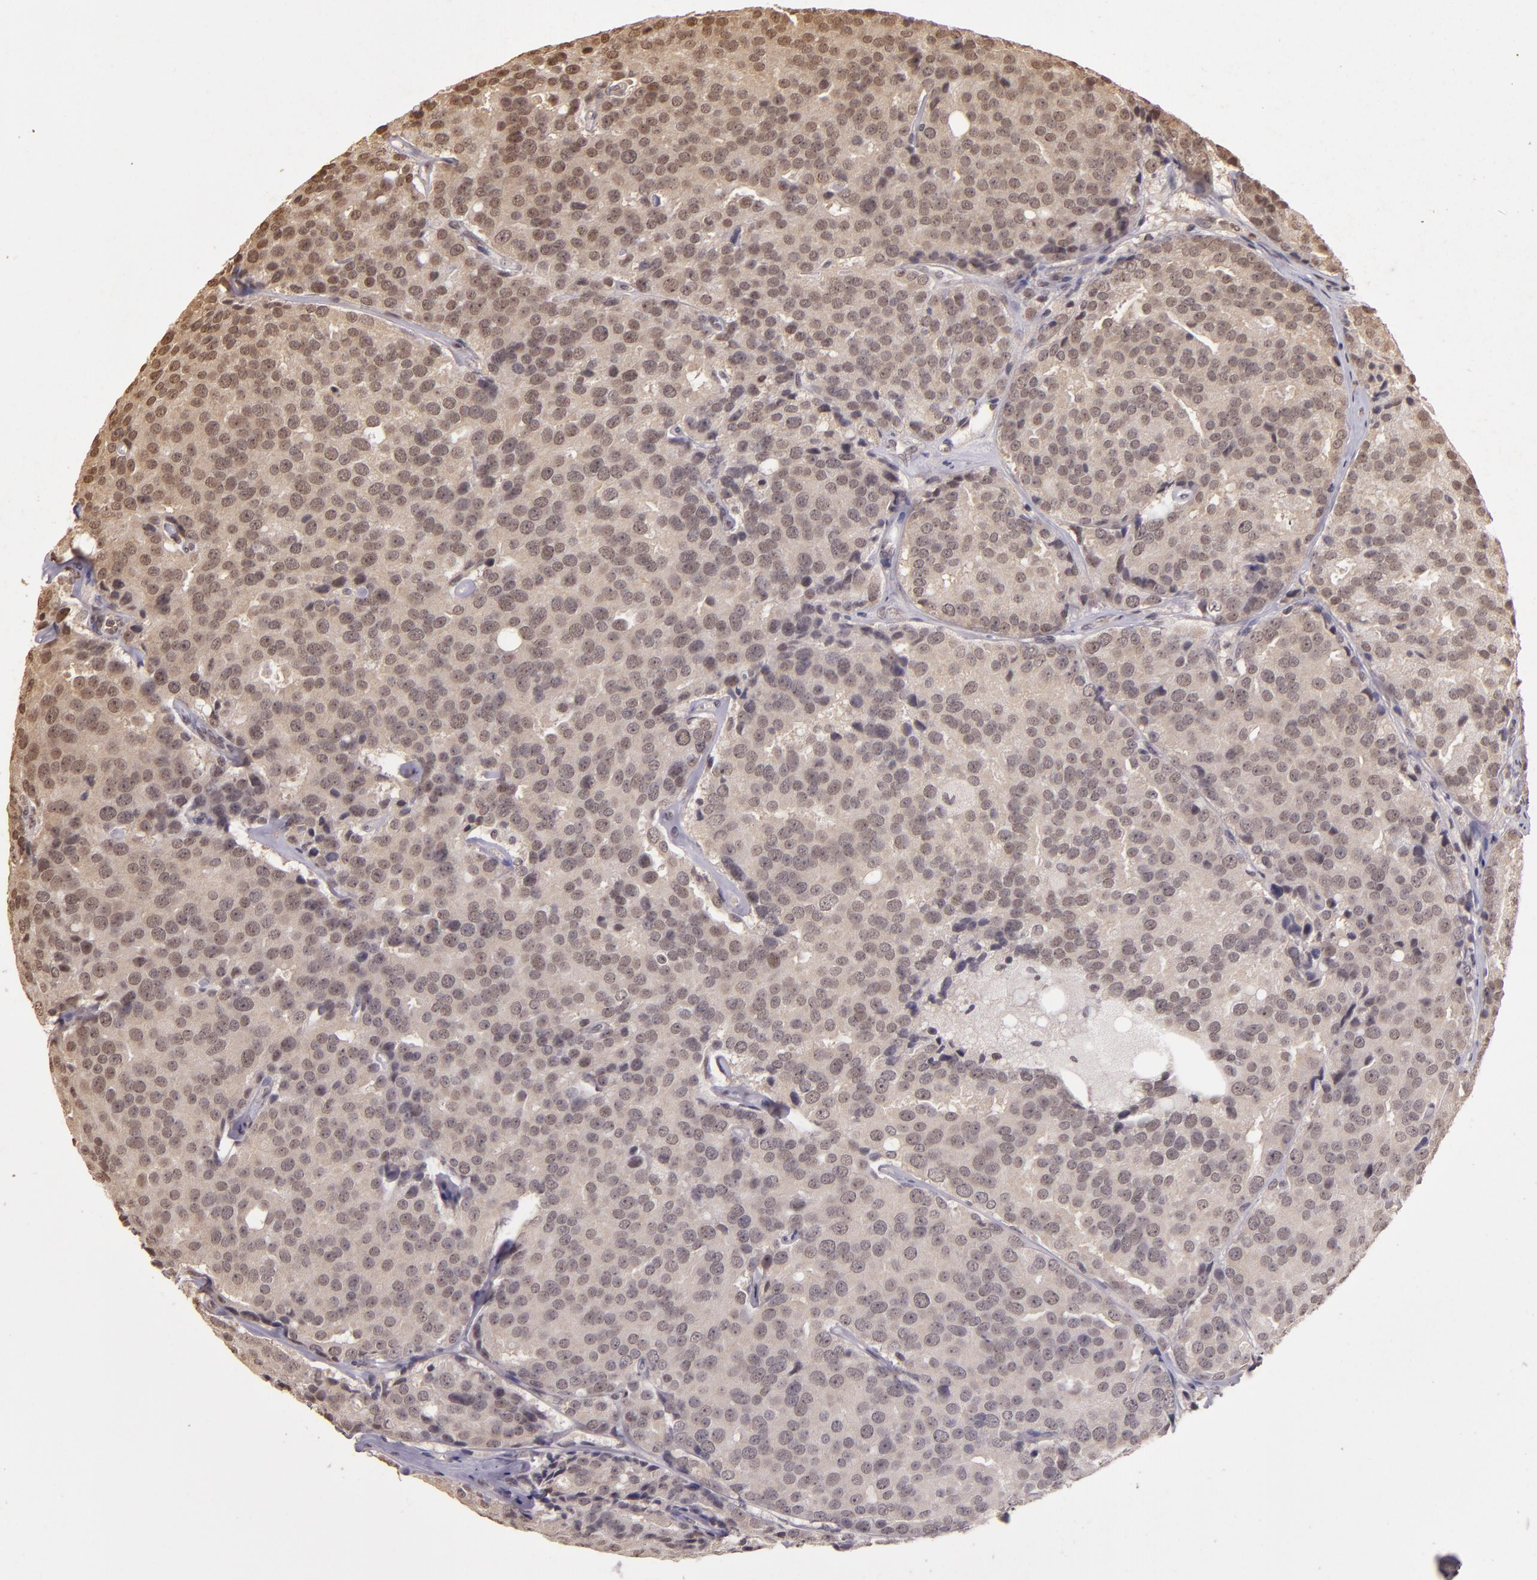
{"staining": {"intensity": "weak", "quantity": ">75%", "location": "cytoplasmic/membranous,nuclear"}, "tissue": "prostate cancer", "cell_type": "Tumor cells", "image_type": "cancer", "snomed": [{"axis": "morphology", "description": "Adenocarcinoma, High grade"}, {"axis": "topography", "description": "Prostate"}], "caption": "Human prostate adenocarcinoma (high-grade) stained for a protein (brown) shows weak cytoplasmic/membranous and nuclear positive expression in approximately >75% of tumor cells.", "gene": "CUL1", "patient": {"sex": "male", "age": 64}}